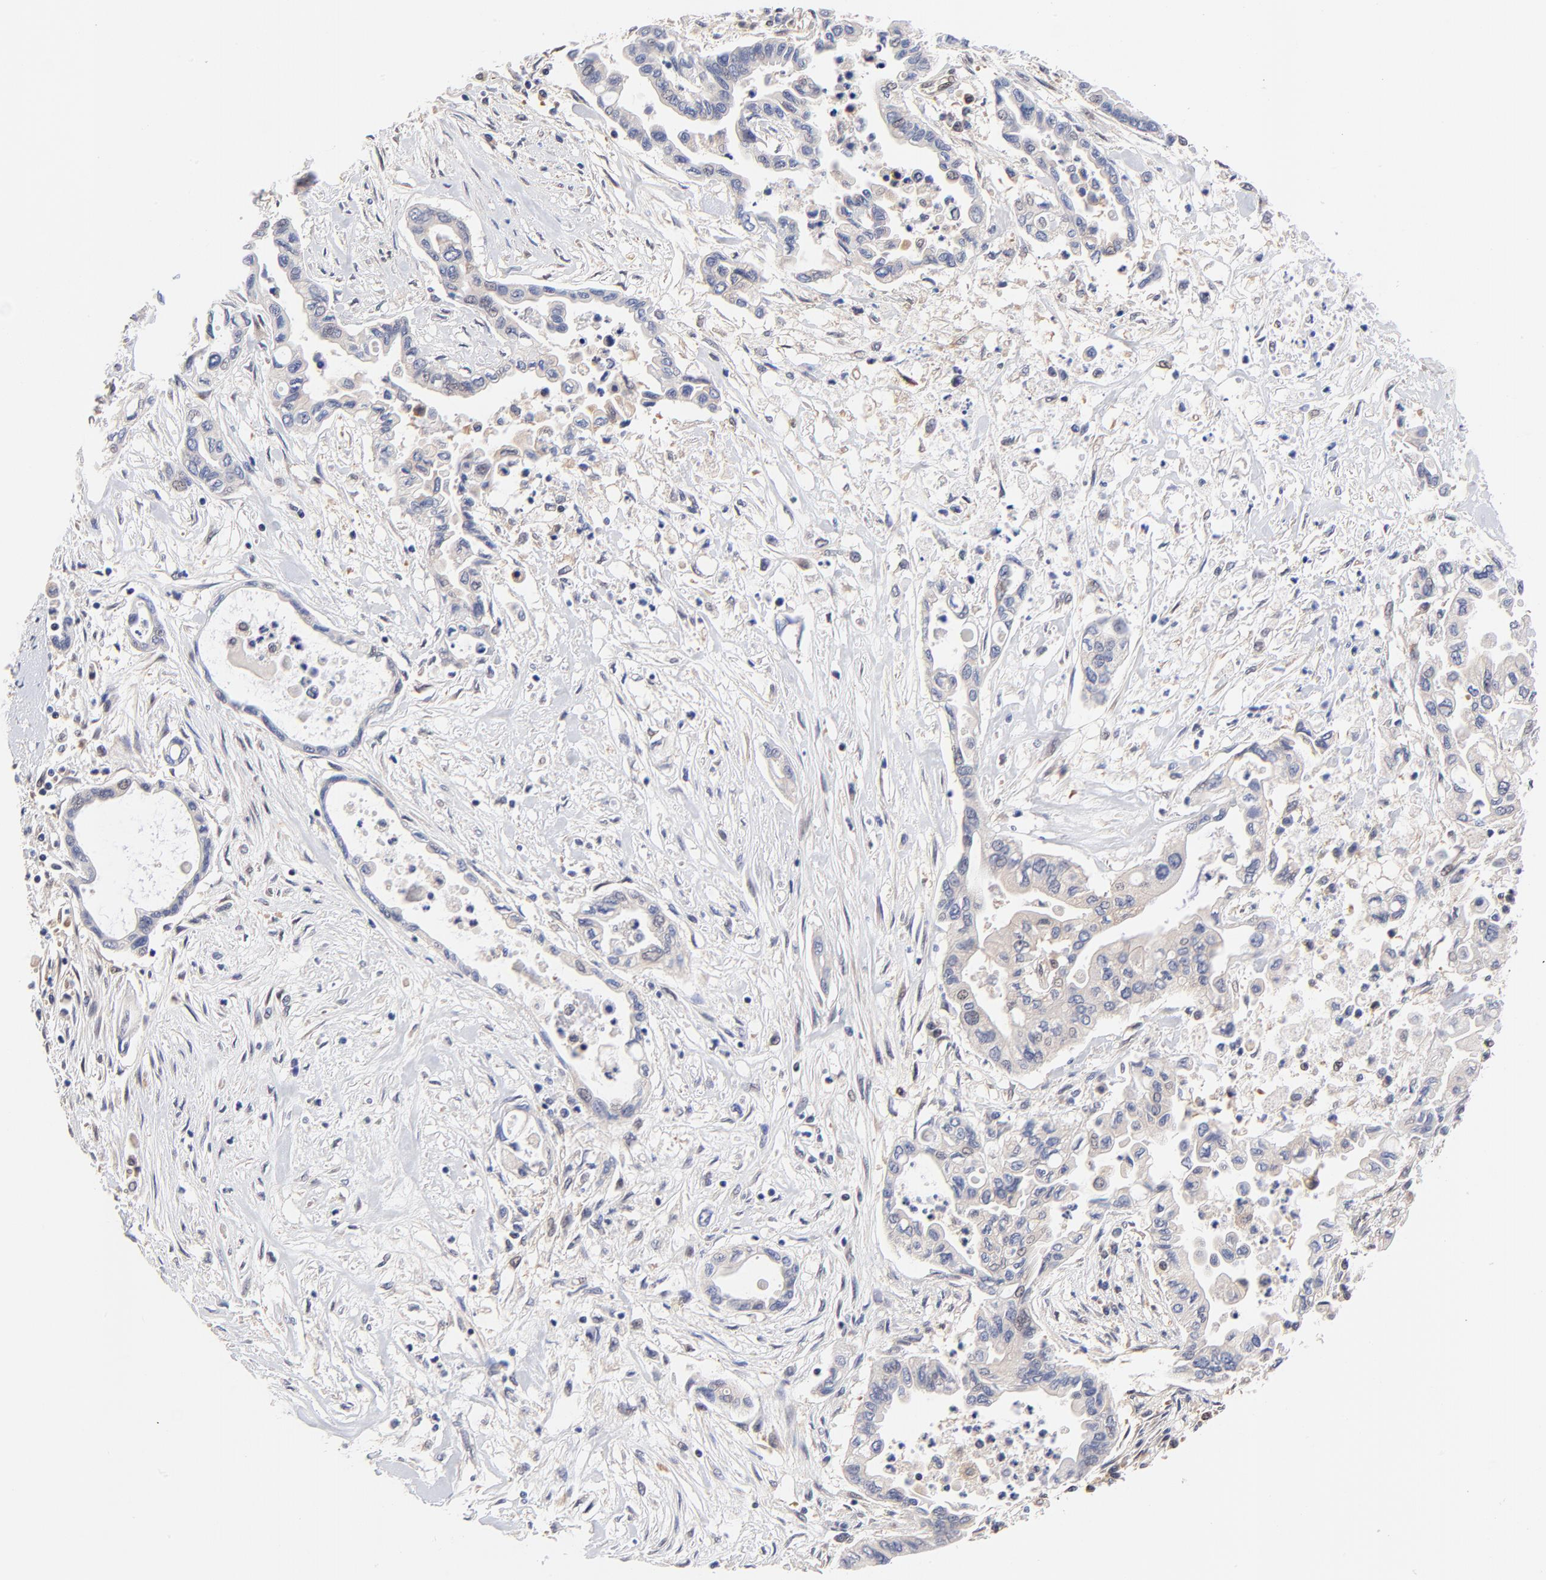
{"staining": {"intensity": "weak", "quantity": "<25%", "location": "cytoplasmic/membranous"}, "tissue": "pancreatic cancer", "cell_type": "Tumor cells", "image_type": "cancer", "snomed": [{"axis": "morphology", "description": "Adenocarcinoma, NOS"}, {"axis": "topography", "description": "Pancreas"}], "caption": "A high-resolution photomicrograph shows immunohistochemistry staining of pancreatic cancer (adenocarcinoma), which demonstrates no significant positivity in tumor cells.", "gene": "TXNL1", "patient": {"sex": "female", "age": 57}}